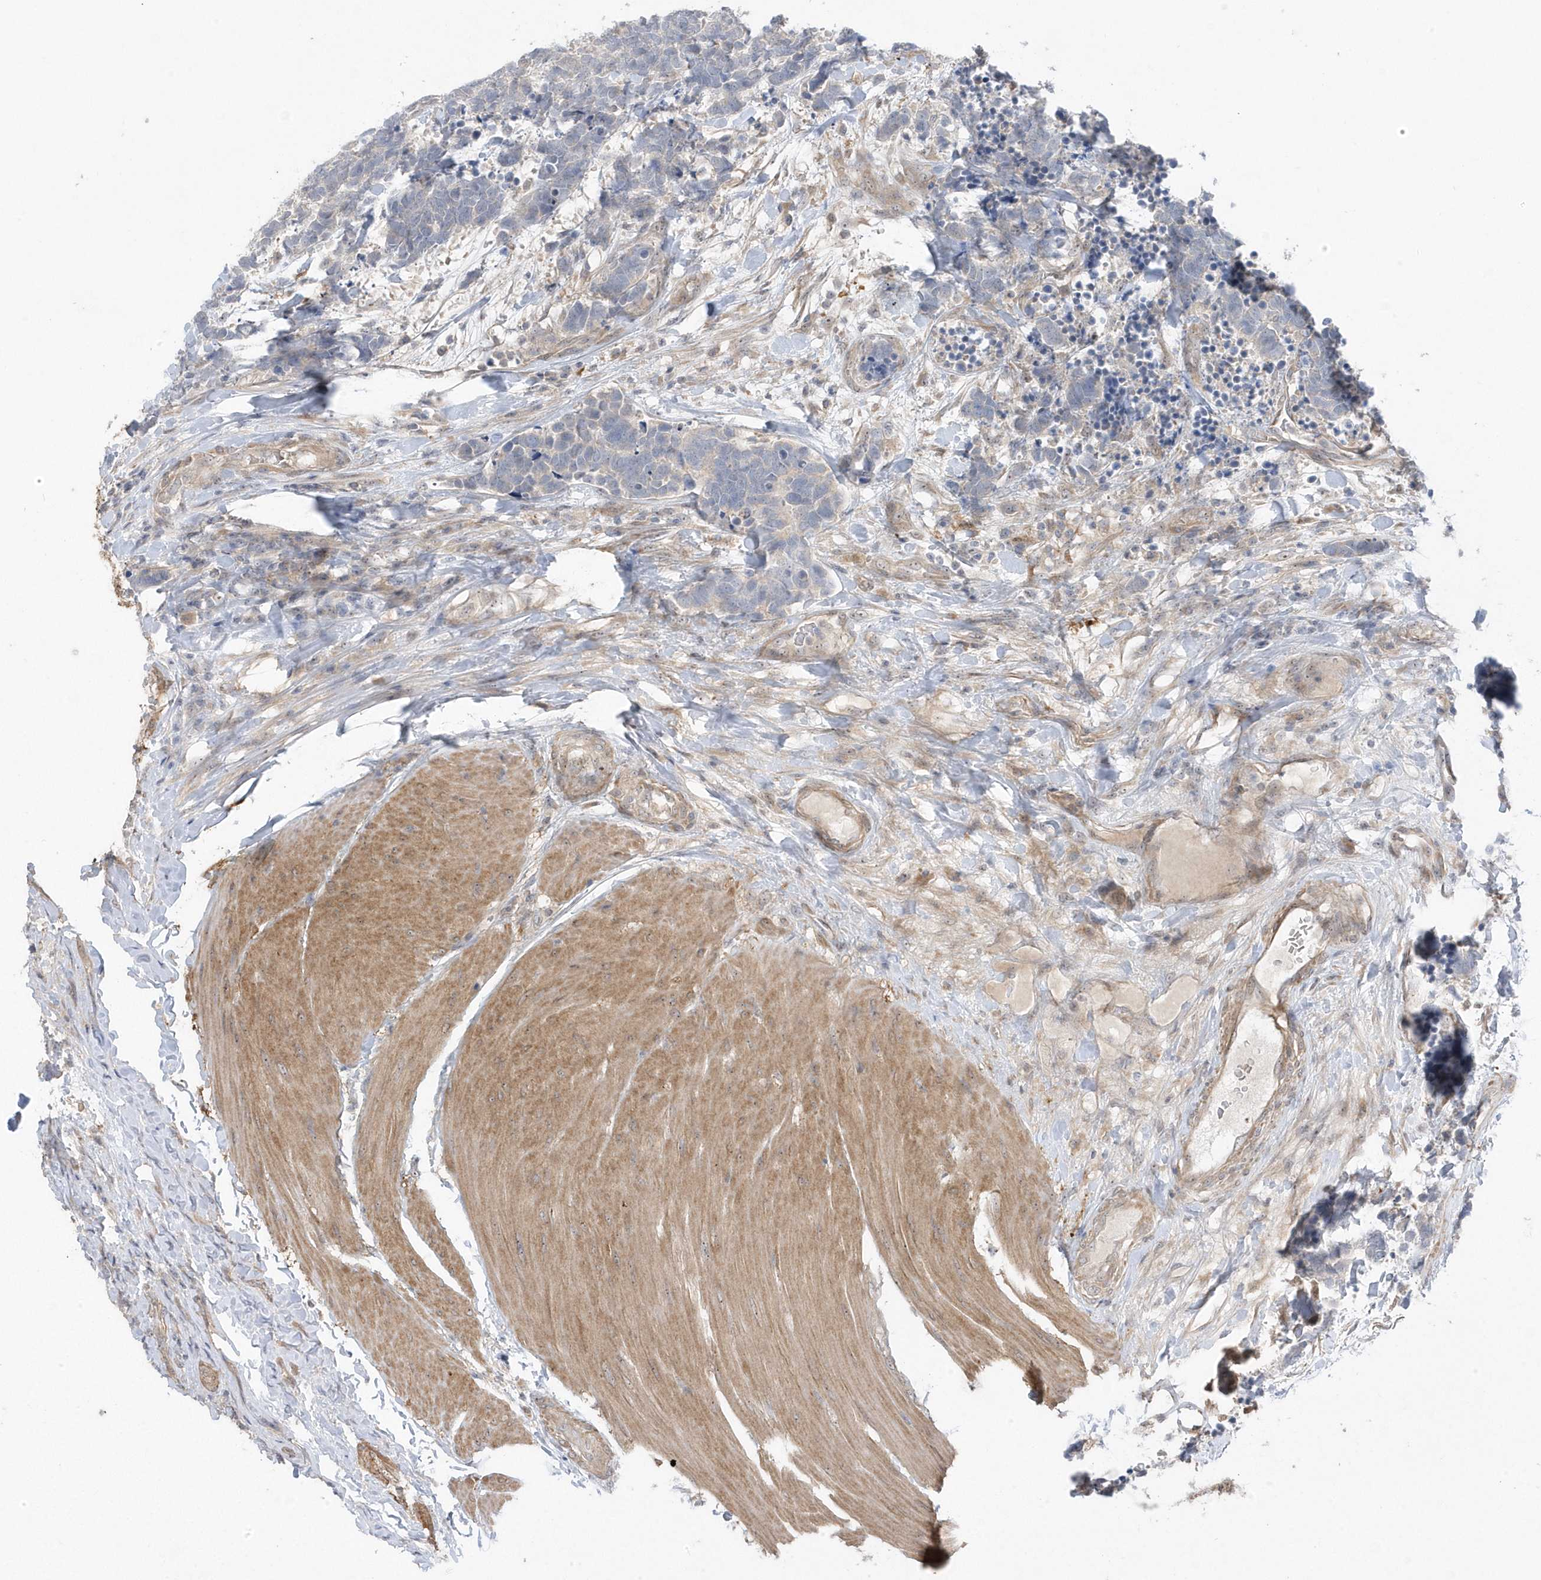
{"staining": {"intensity": "negative", "quantity": "none", "location": "none"}, "tissue": "carcinoid", "cell_type": "Tumor cells", "image_type": "cancer", "snomed": [{"axis": "morphology", "description": "Carcinoma, NOS"}, {"axis": "morphology", "description": "Carcinoid, malignant, NOS"}, {"axis": "topography", "description": "Urinary bladder"}], "caption": "The image exhibits no significant staining in tumor cells of malignant carcinoid.", "gene": "GTPBP6", "patient": {"sex": "male", "age": 57}}